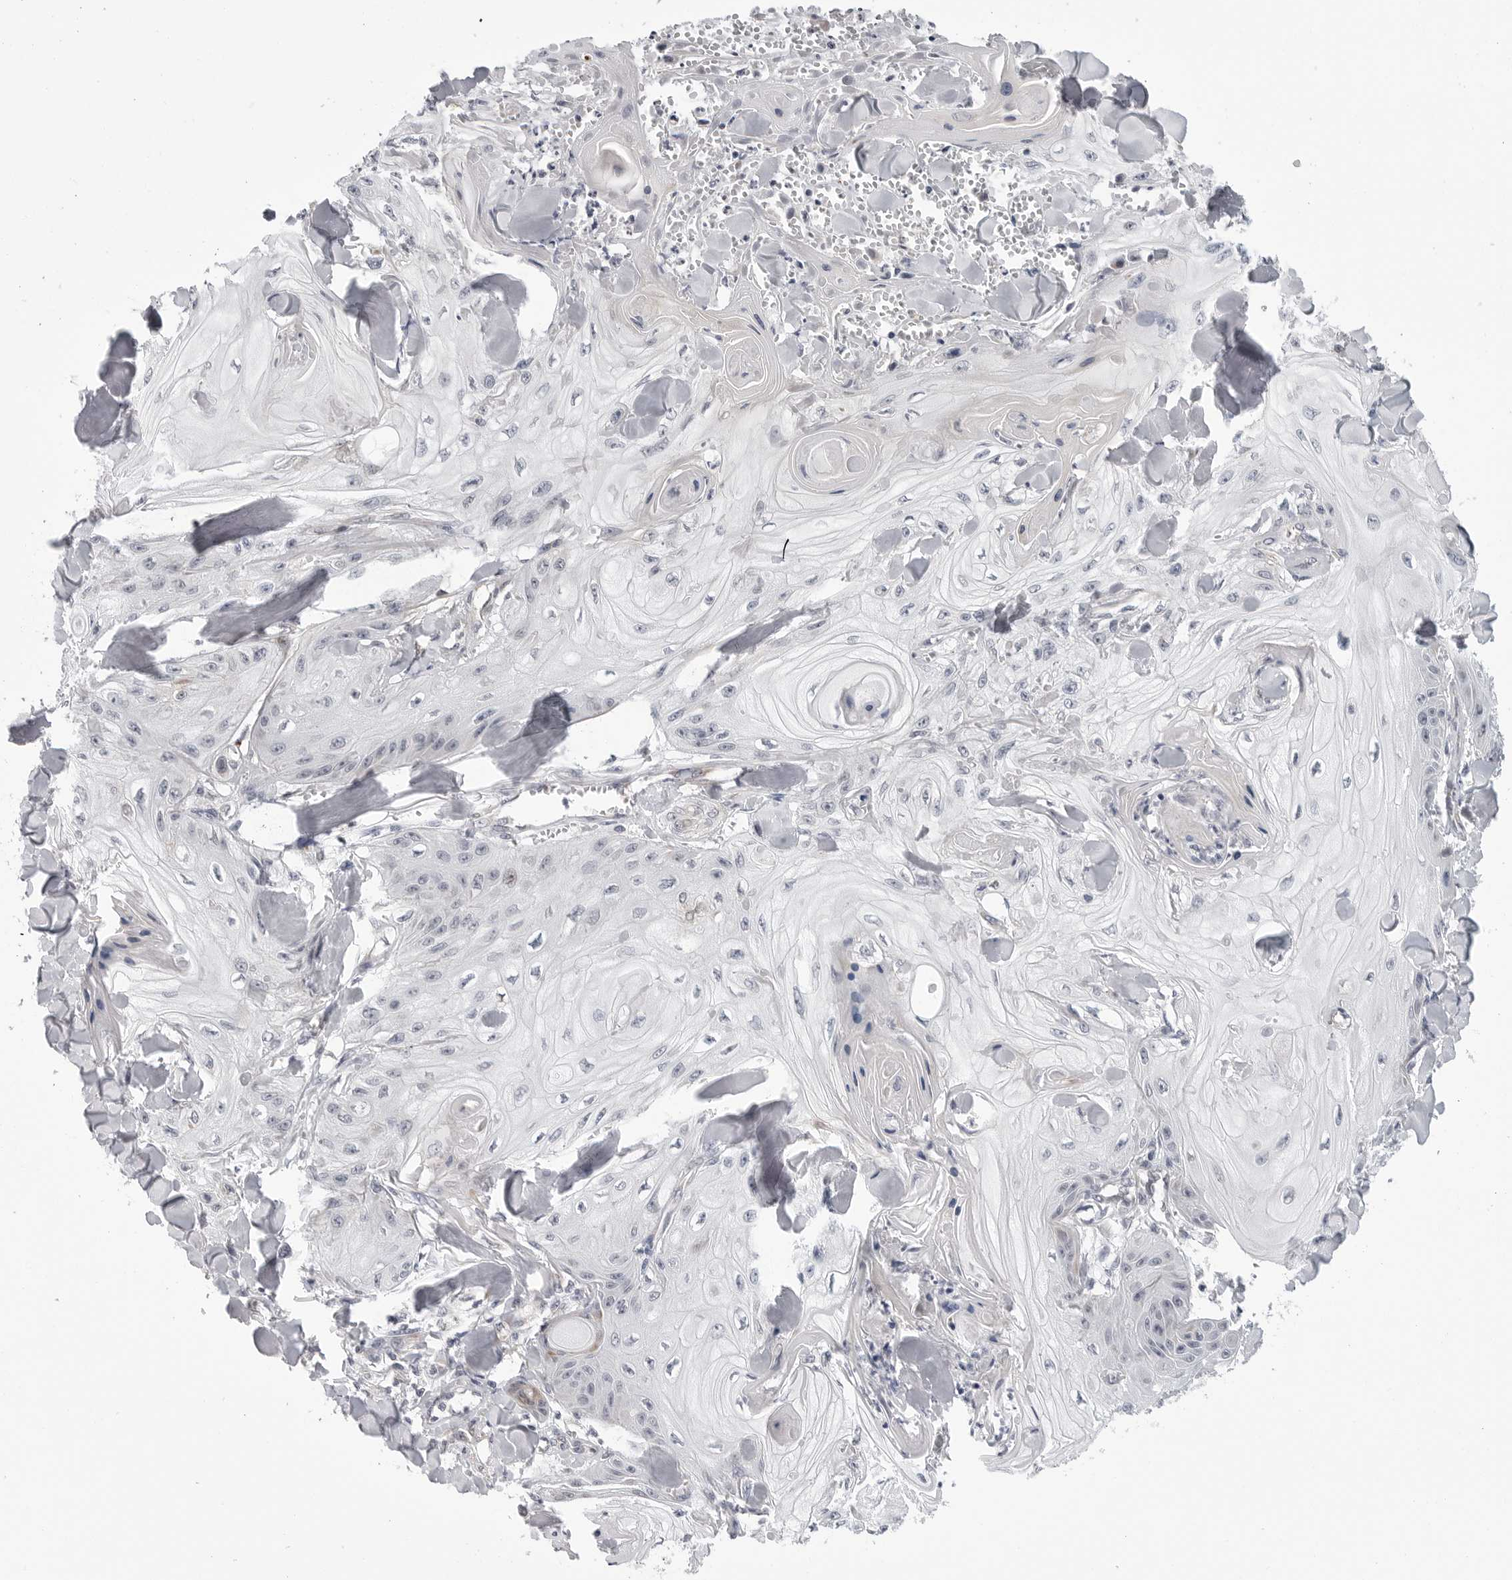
{"staining": {"intensity": "negative", "quantity": "none", "location": "none"}, "tissue": "skin cancer", "cell_type": "Tumor cells", "image_type": "cancer", "snomed": [{"axis": "morphology", "description": "Squamous cell carcinoma, NOS"}, {"axis": "topography", "description": "Skin"}], "caption": "Immunohistochemistry of human skin cancer (squamous cell carcinoma) displays no expression in tumor cells. (DAB immunohistochemistry (IHC) visualized using brightfield microscopy, high magnification).", "gene": "CDK20", "patient": {"sex": "male", "age": 74}}